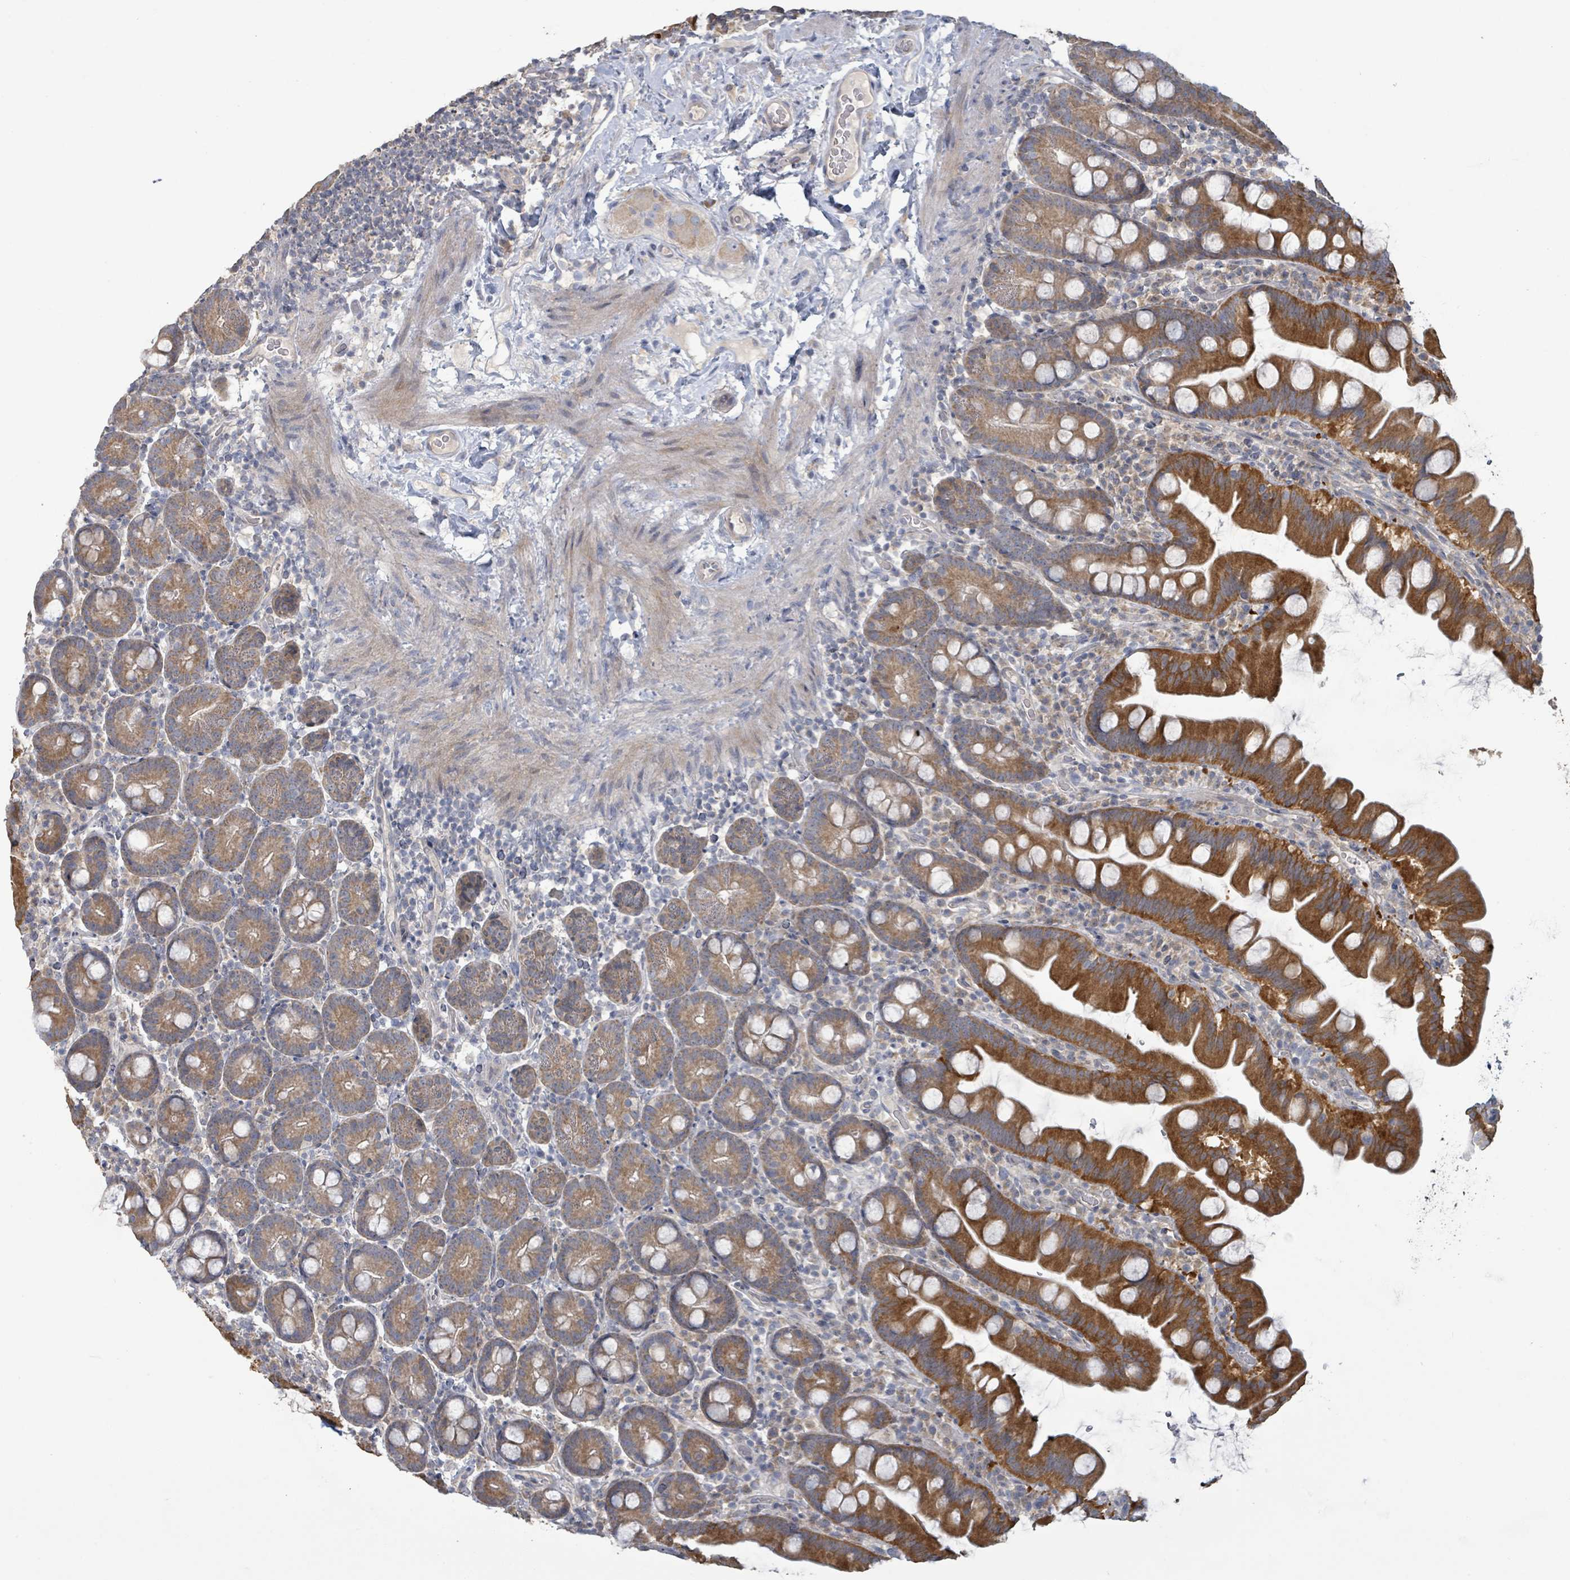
{"staining": {"intensity": "strong", "quantity": "25%-75%", "location": "cytoplasmic/membranous"}, "tissue": "small intestine", "cell_type": "Glandular cells", "image_type": "normal", "snomed": [{"axis": "morphology", "description": "Normal tissue, NOS"}, {"axis": "topography", "description": "Small intestine"}], "caption": "Immunohistochemistry micrograph of normal small intestine: human small intestine stained using immunohistochemistry (IHC) displays high levels of strong protein expression localized specifically in the cytoplasmic/membranous of glandular cells, appearing as a cytoplasmic/membranous brown color.", "gene": "RPL32", "patient": {"sex": "female", "age": 68}}